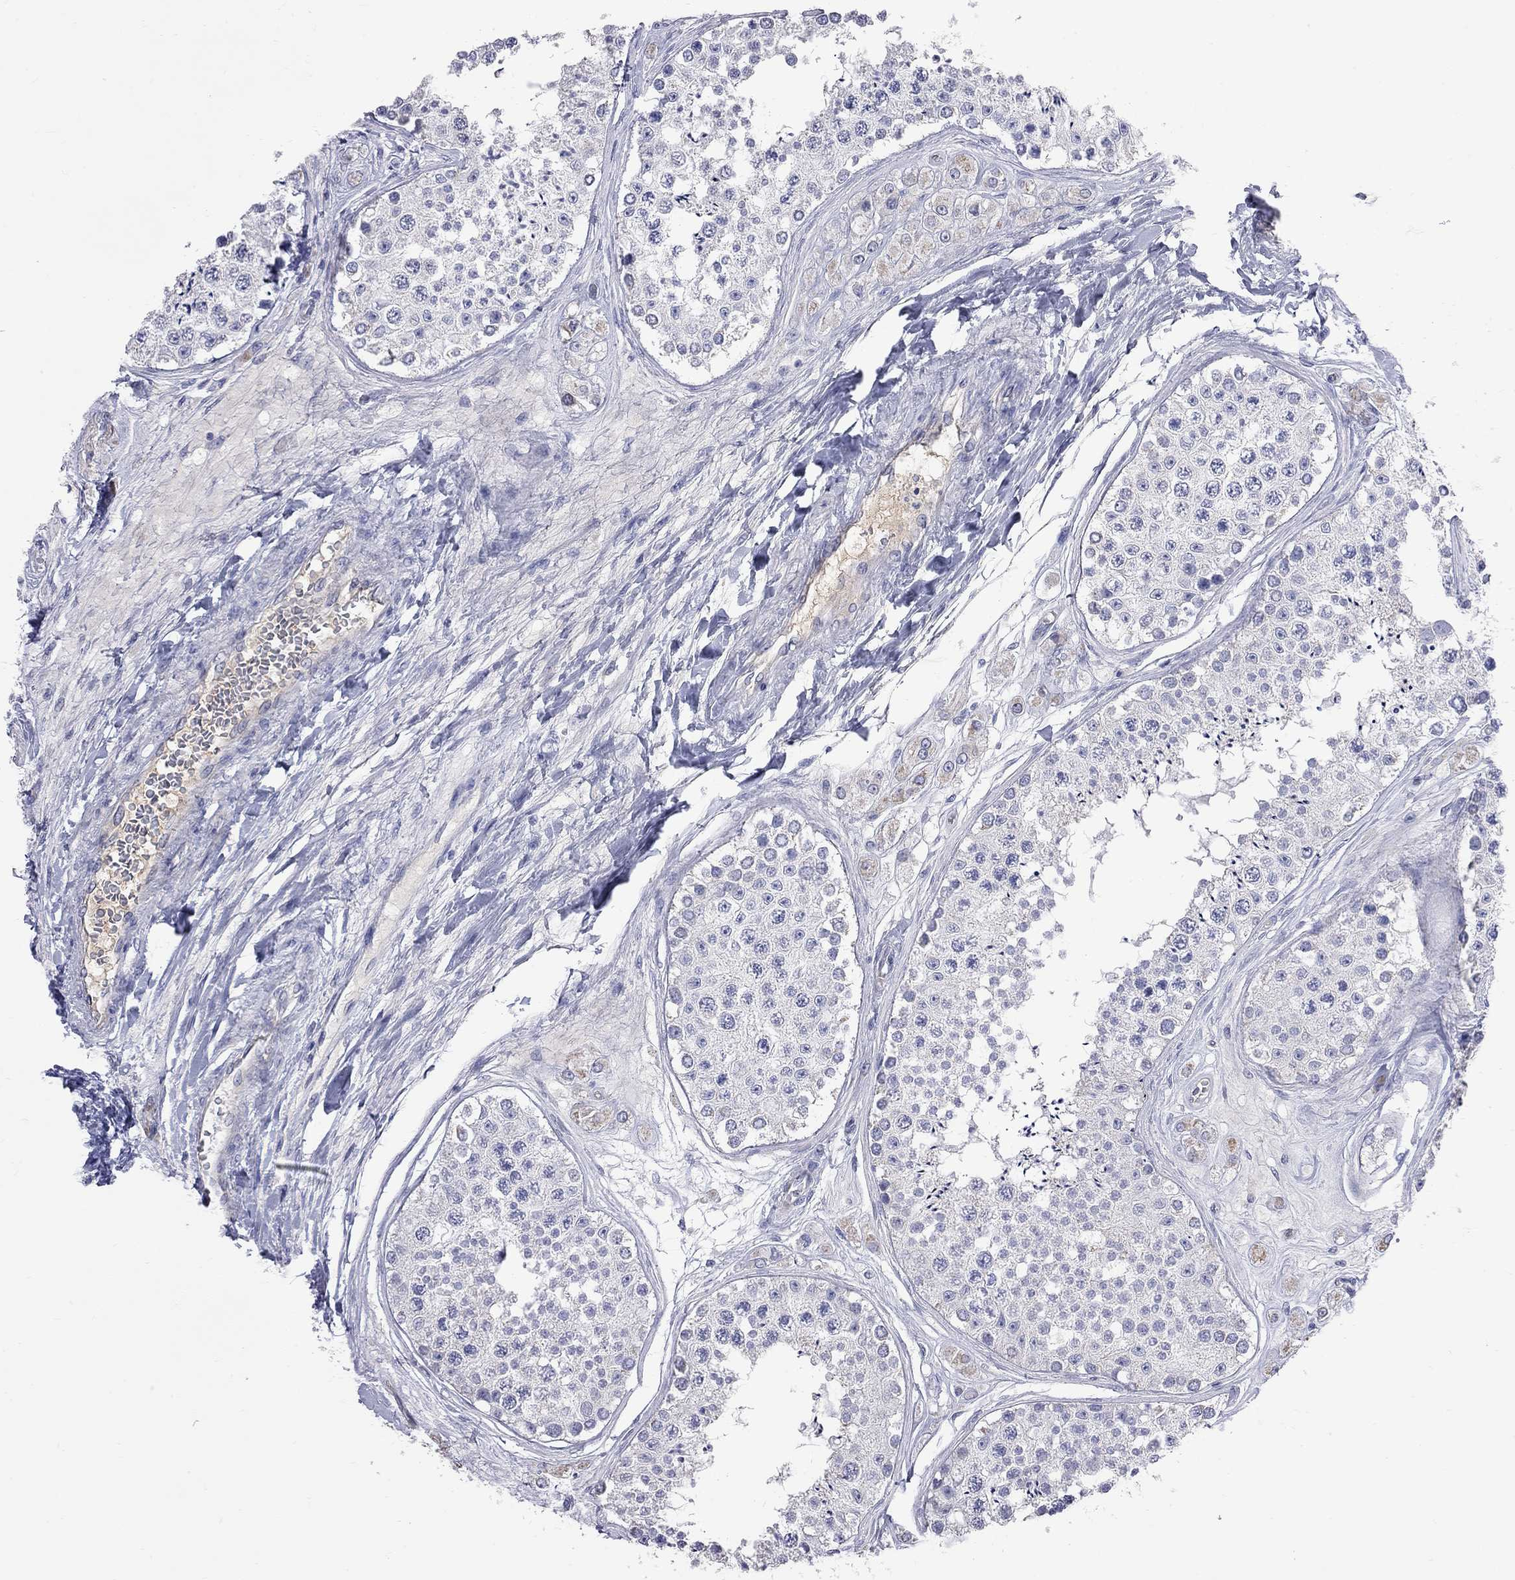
{"staining": {"intensity": "negative", "quantity": "none", "location": "none"}, "tissue": "testis", "cell_type": "Cells in seminiferous ducts", "image_type": "normal", "snomed": [{"axis": "morphology", "description": "Normal tissue, NOS"}, {"axis": "topography", "description": "Testis"}], "caption": "IHC of normal human testis exhibits no staining in cells in seminiferous ducts.", "gene": "KCND2", "patient": {"sex": "male", "age": 25}}